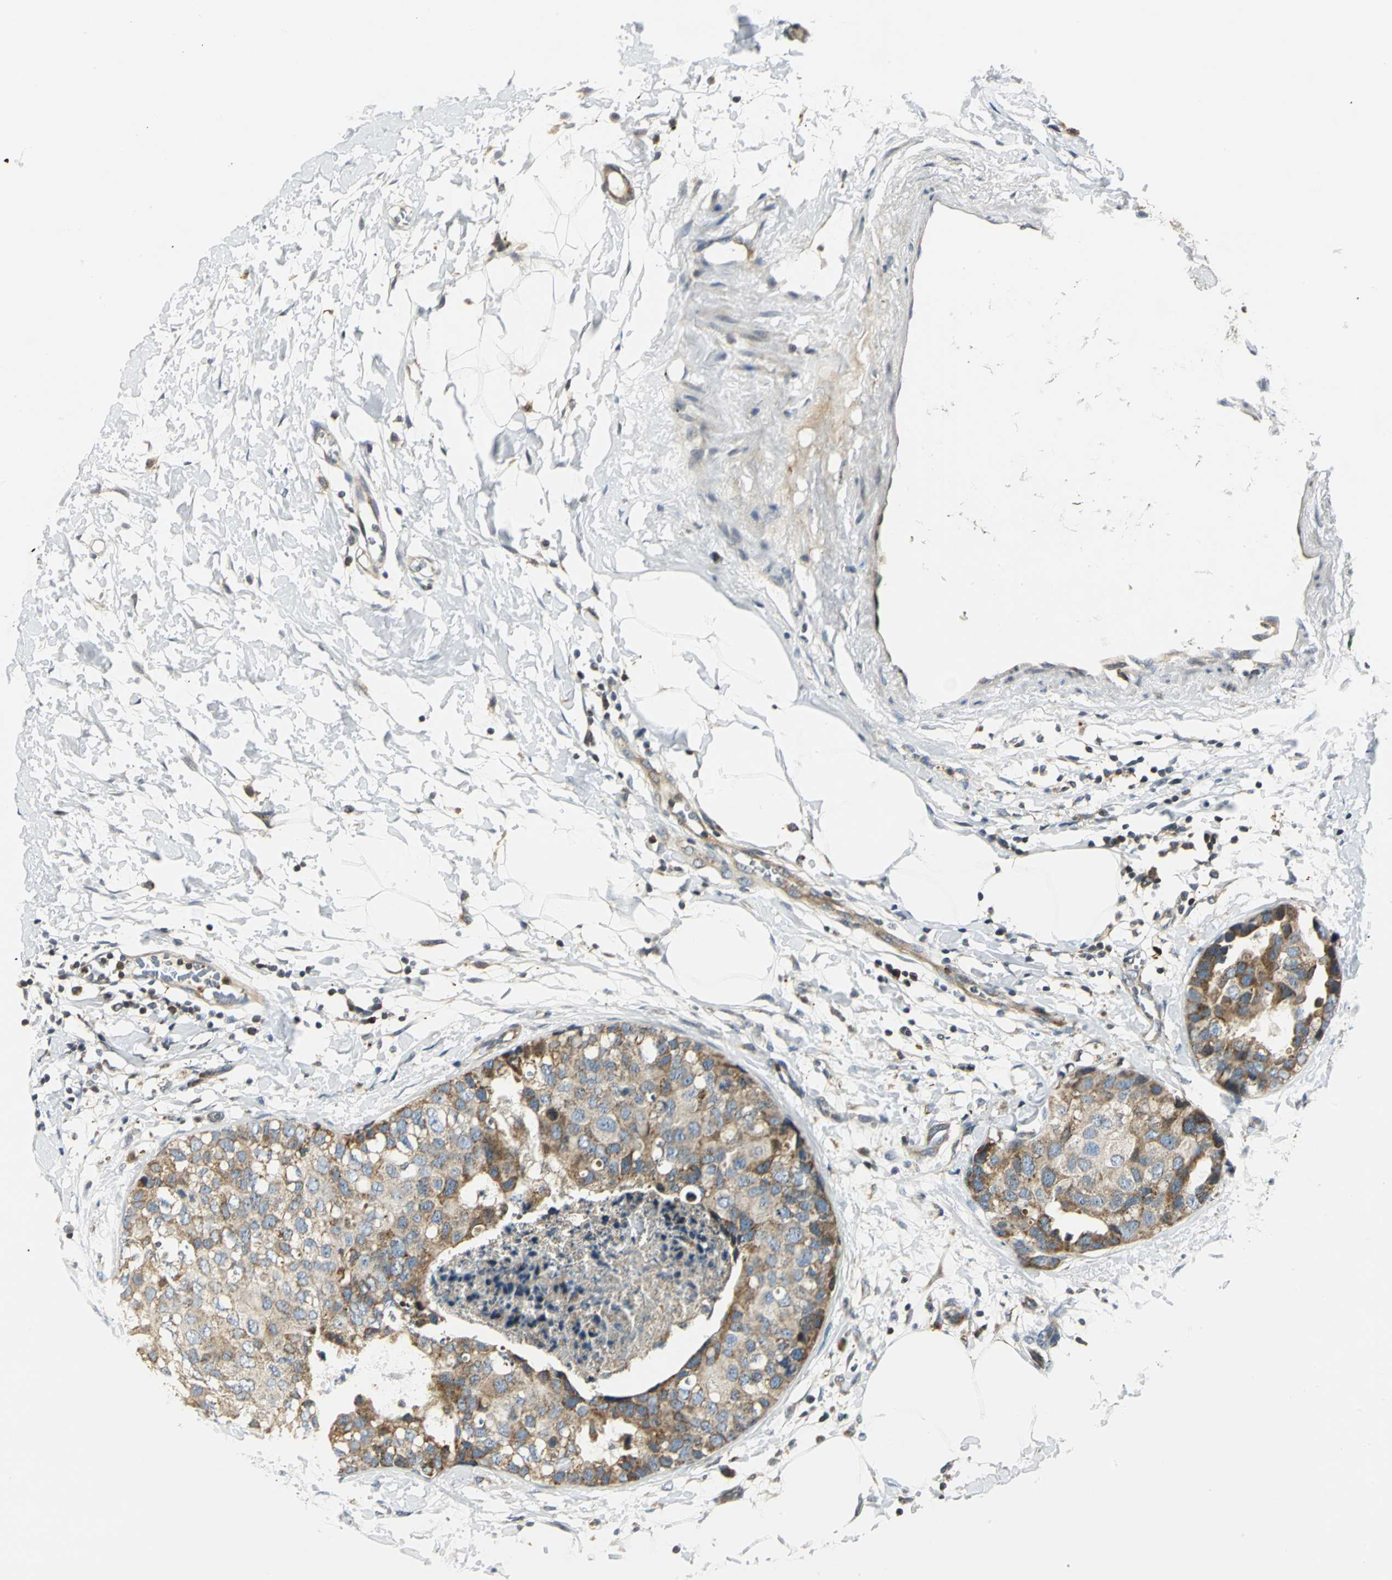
{"staining": {"intensity": "strong", "quantity": ">75%", "location": "cytoplasmic/membranous"}, "tissue": "breast cancer", "cell_type": "Tumor cells", "image_type": "cancer", "snomed": [{"axis": "morphology", "description": "Normal tissue, NOS"}, {"axis": "morphology", "description": "Duct carcinoma"}, {"axis": "topography", "description": "Breast"}], "caption": "Immunohistochemical staining of human breast cancer (infiltrating ductal carcinoma) displays high levels of strong cytoplasmic/membranous protein staining in about >75% of tumor cells. (DAB (3,3'-diaminobenzidine) IHC, brown staining for protein, blue staining for nuclei).", "gene": "USP40", "patient": {"sex": "female", "age": 50}}